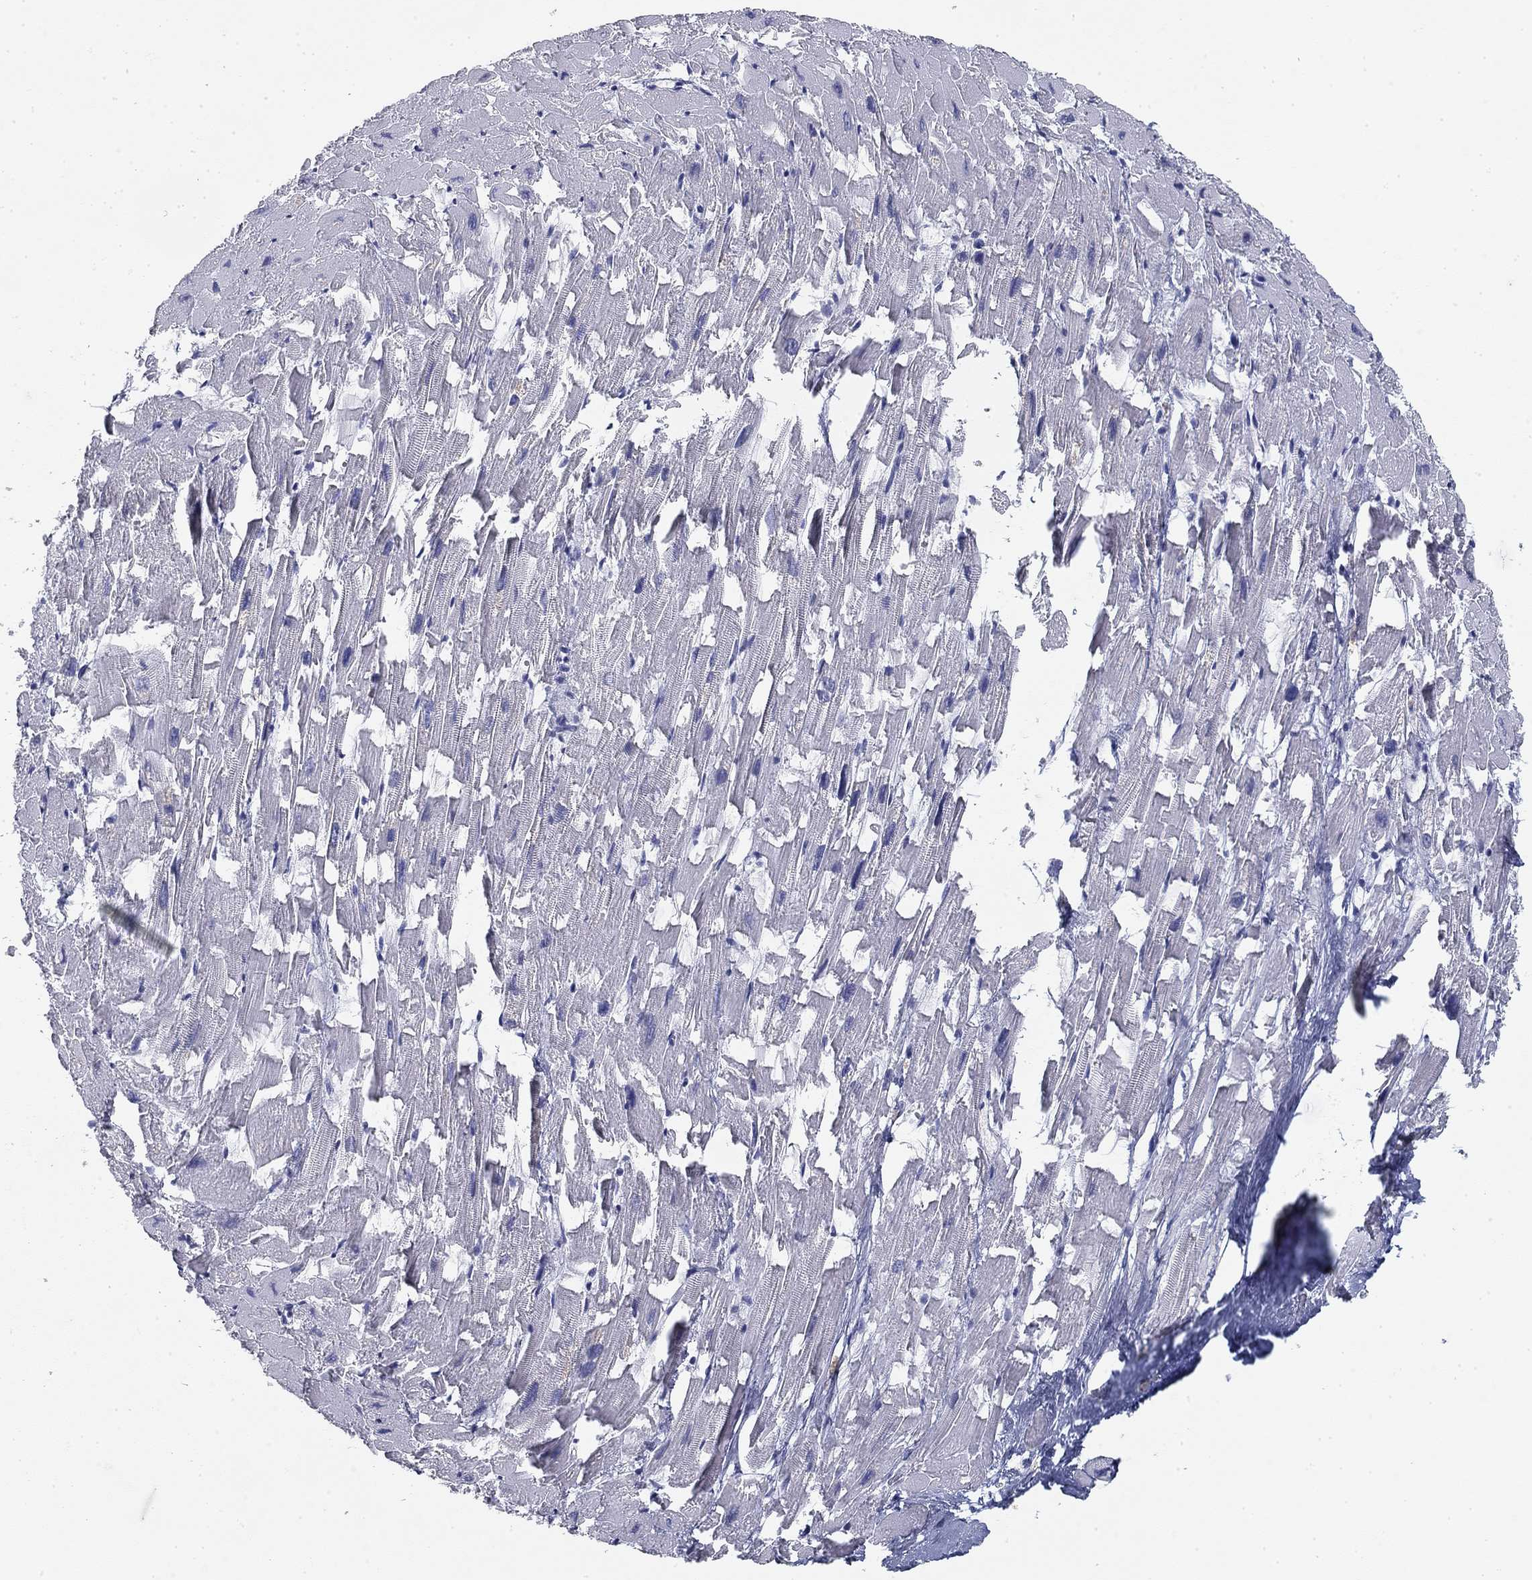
{"staining": {"intensity": "negative", "quantity": "none", "location": "none"}, "tissue": "heart muscle", "cell_type": "Cardiomyocytes", "image_type": "normal", "snomed": [{"axis": "morphology", "description": "Normal tissue, NOS"}, {"axis": "topography", "description": "Heart"}], "caption": "This is an immunohistochemistry photomicrograph of benign heart muscle. There is no positivity in cardiomyocytes.", "gene": "CD79B", "patient": {"sex": "female", "age": 64}}